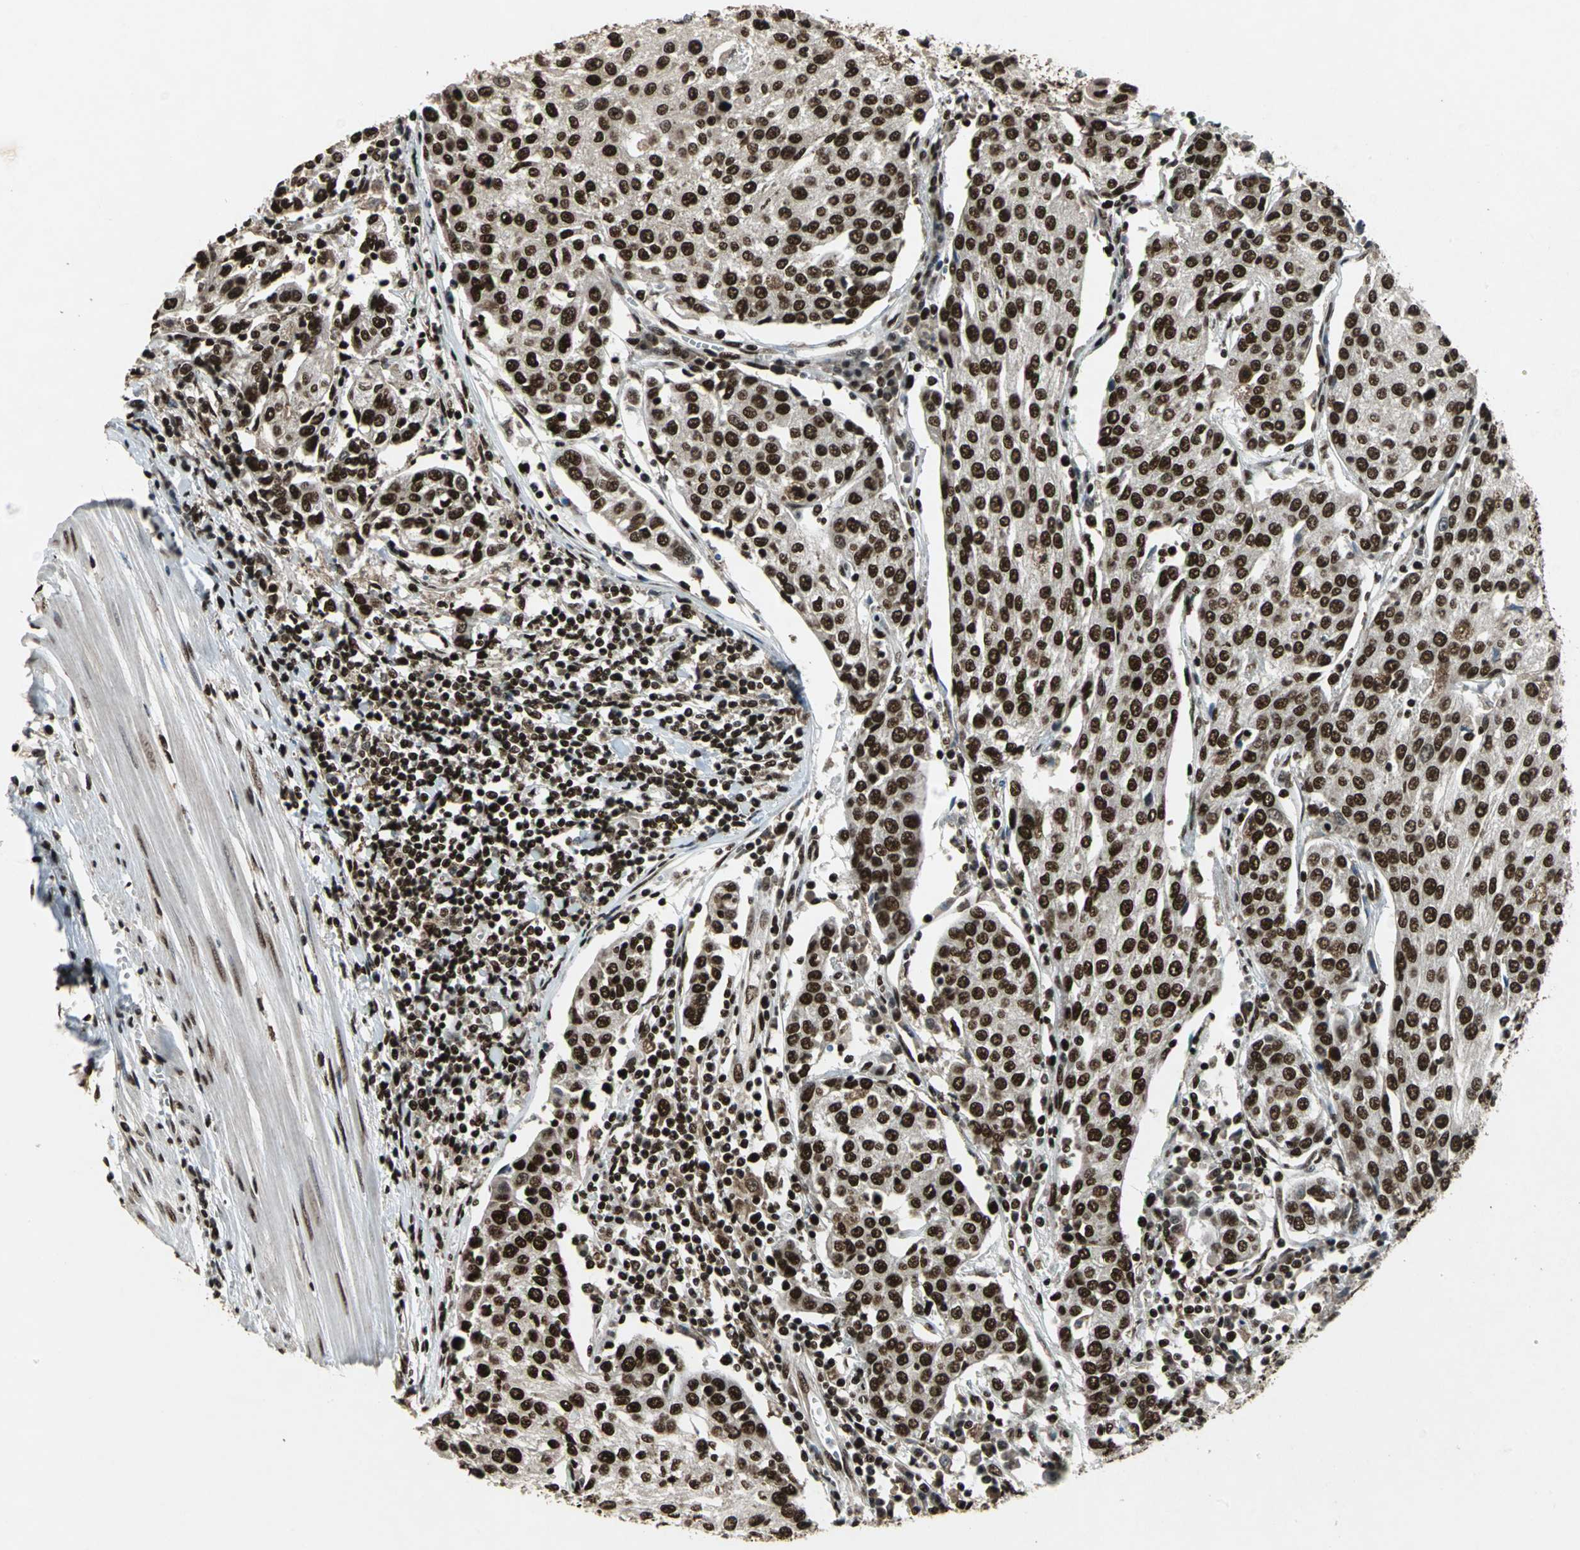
{"staining": {"intensity": "strong", "quantity": ">75%", "location": "nuclear"}, "tissue": "urothelial cancer", "cell_type": "Tumor cells", "image_type": "cancer", "snomed": [{"axis": "morphology", "description": "Urothelial carcinoma, High grade"}, {"axis": "topography", "description": "Urinary bladder"}], "caption": "Immunohistochemical staining of urothelial cancer displays high levels of strong nuclear protein expression in approximately >75% of tumor cells. (Stains: DAB (3,3'-diaminobenzidine) in brown, nuclei in blue, Microscopy: brightfield microscopy at high magnification).", "gene": "MTA2", "patient": {"sex": "female", "age": 85}}